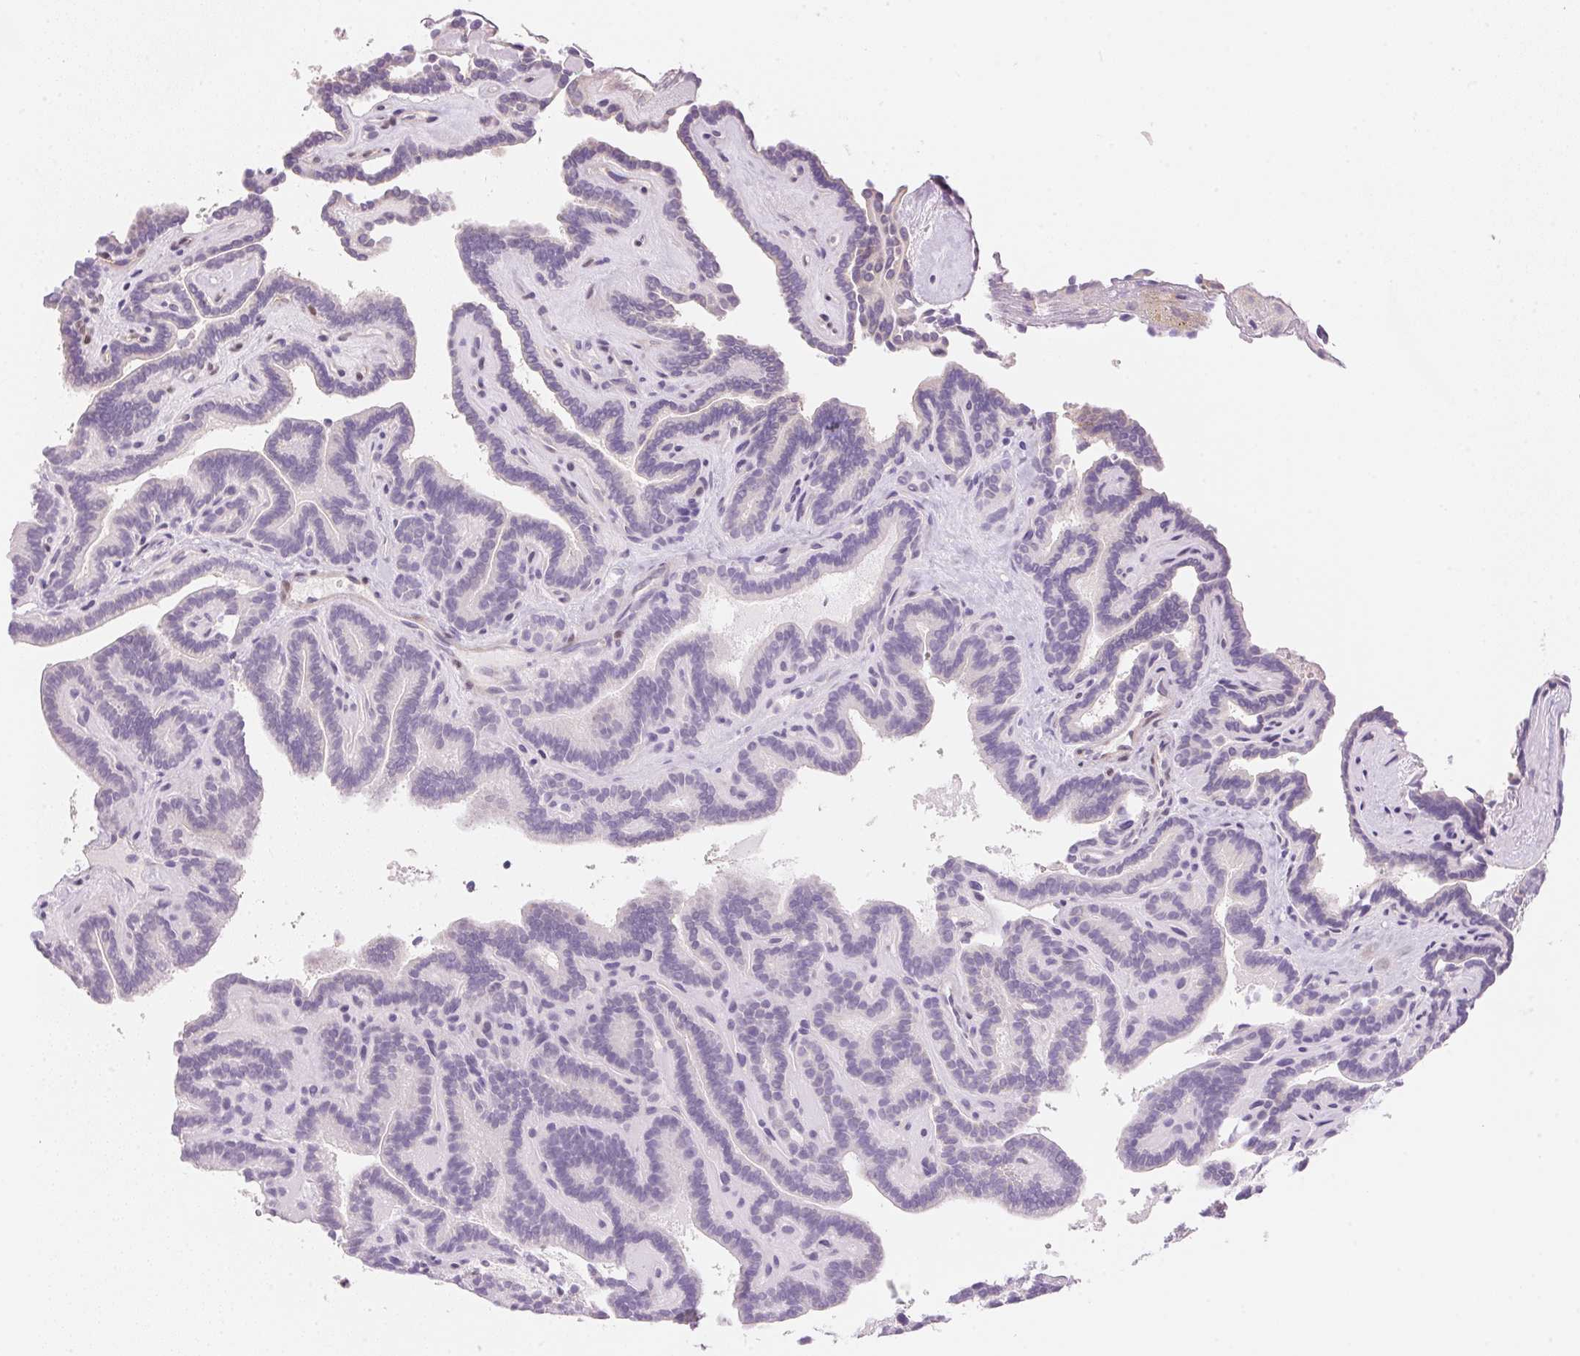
{"staining": {"intensity": "negative", "quantity": "none", "location": "none"}, "tissue": "thyroid cancer", "cell_type": "Tumor cells", "image_type": "cancer", "snomed": [{"axis": "morphology", "description": "Papillary adenocarcinoma, NOS"}, {"axis": "topography", "description": "Thyroid gland"}], "caption": "Tumor cells show no significant protein staining in papillary adenocarcinoma (thyroid).", "gene": "SMTN", "patient": {"sex": "female", "age": 21}}